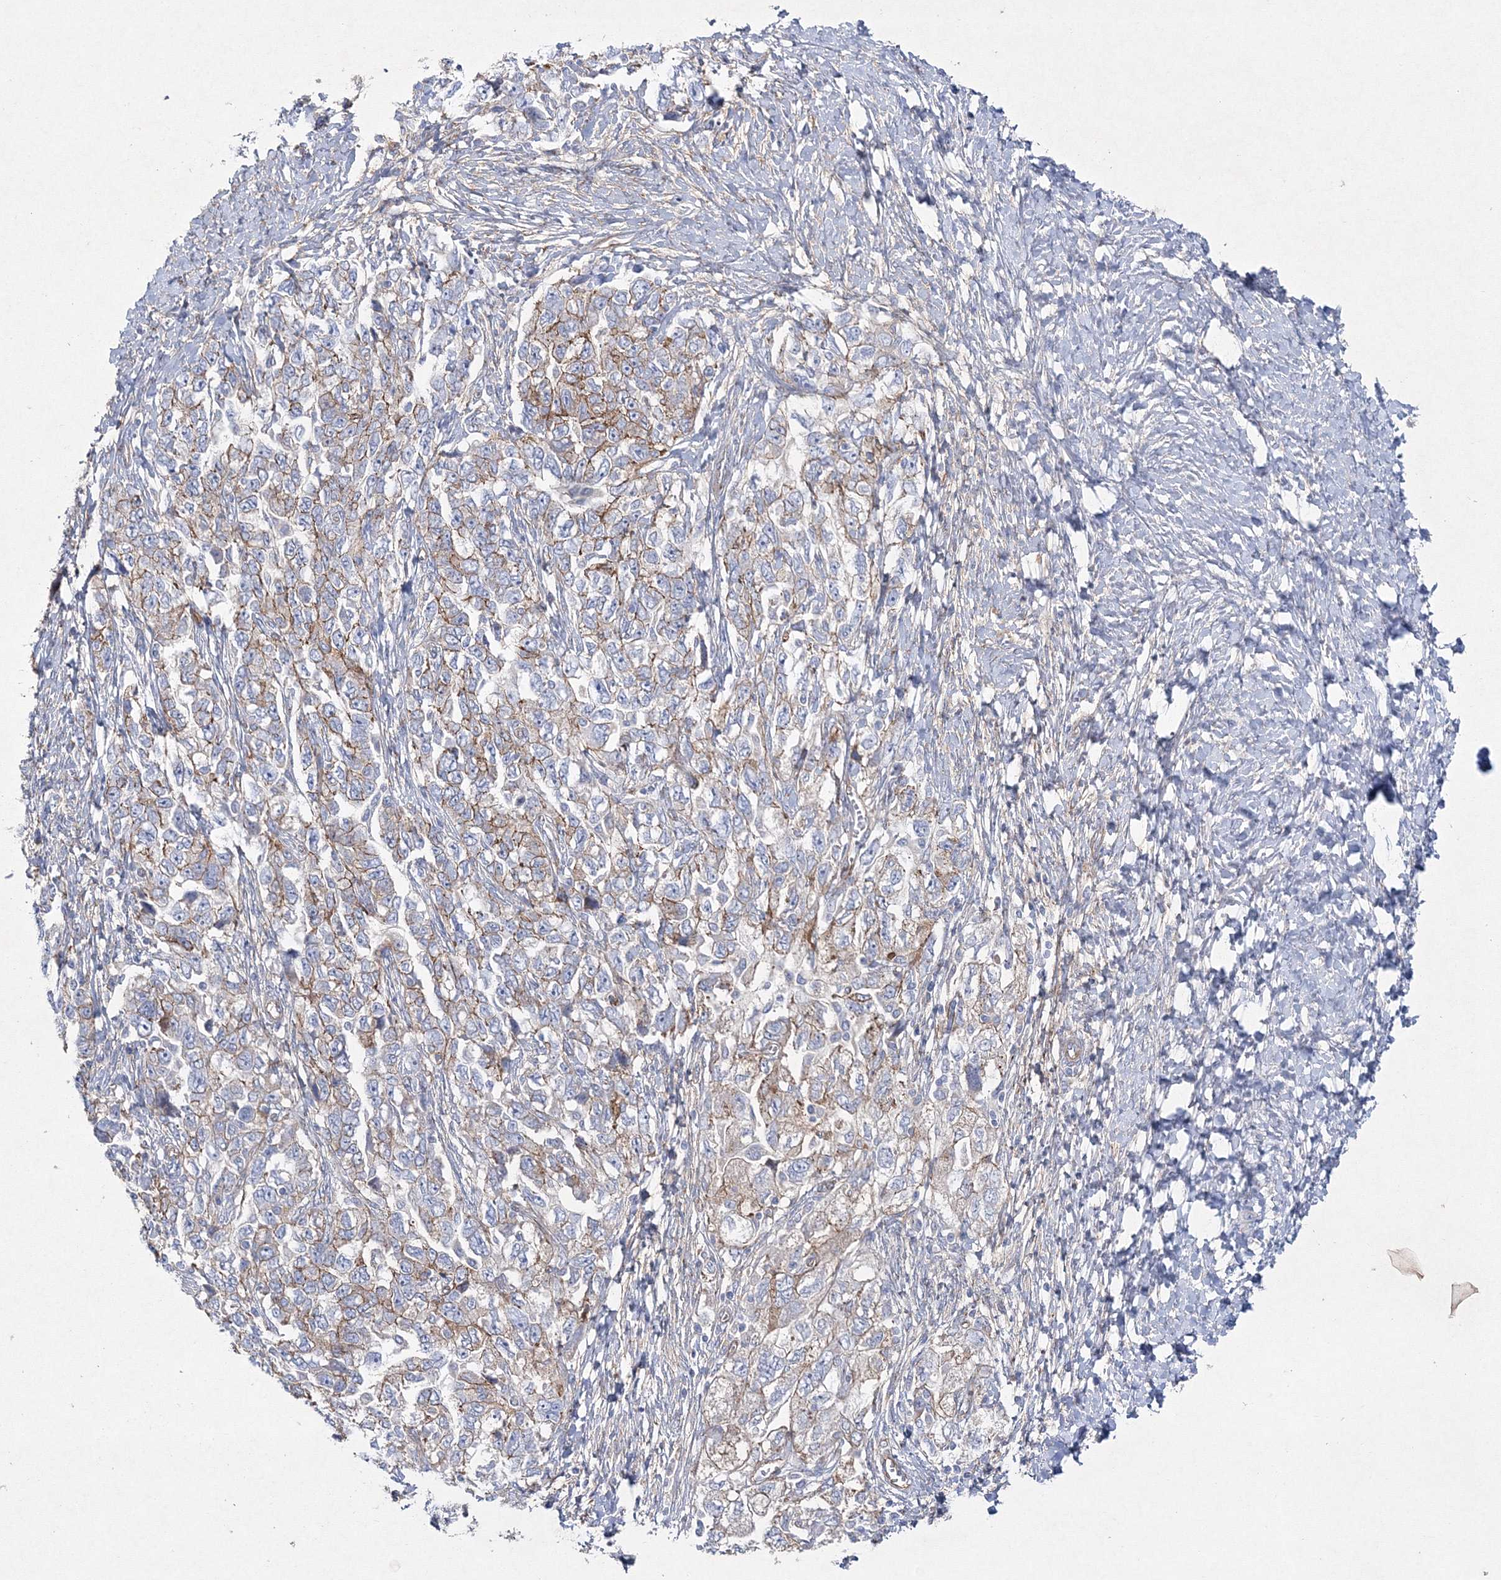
{"staining": {"intensity": "moderate", "quantity": ">75%", "location": "cytoplasmic/membranous"}, "tissue": "ovarian cancer", "cell_type": "Tumor cells", "image_type": "cancer", "snomed": [{"axis": "morphology", "description": "Carcinoma, NOS"}, {"axis": "morphology", "description": "Cystadenocarcinoma, serous, NOS"}, {"axis": "topography", "description": "Ovary"}], "caption": "This micrograph exhibits immunohistochemistry (IHC) staining of human ovarian carcinoma, with medium moderate cytoplasmic/membranous positivity in about >75% of tumor cells.", "gene": "NAA40", "patient": {"sex": "female", "age": 69}}